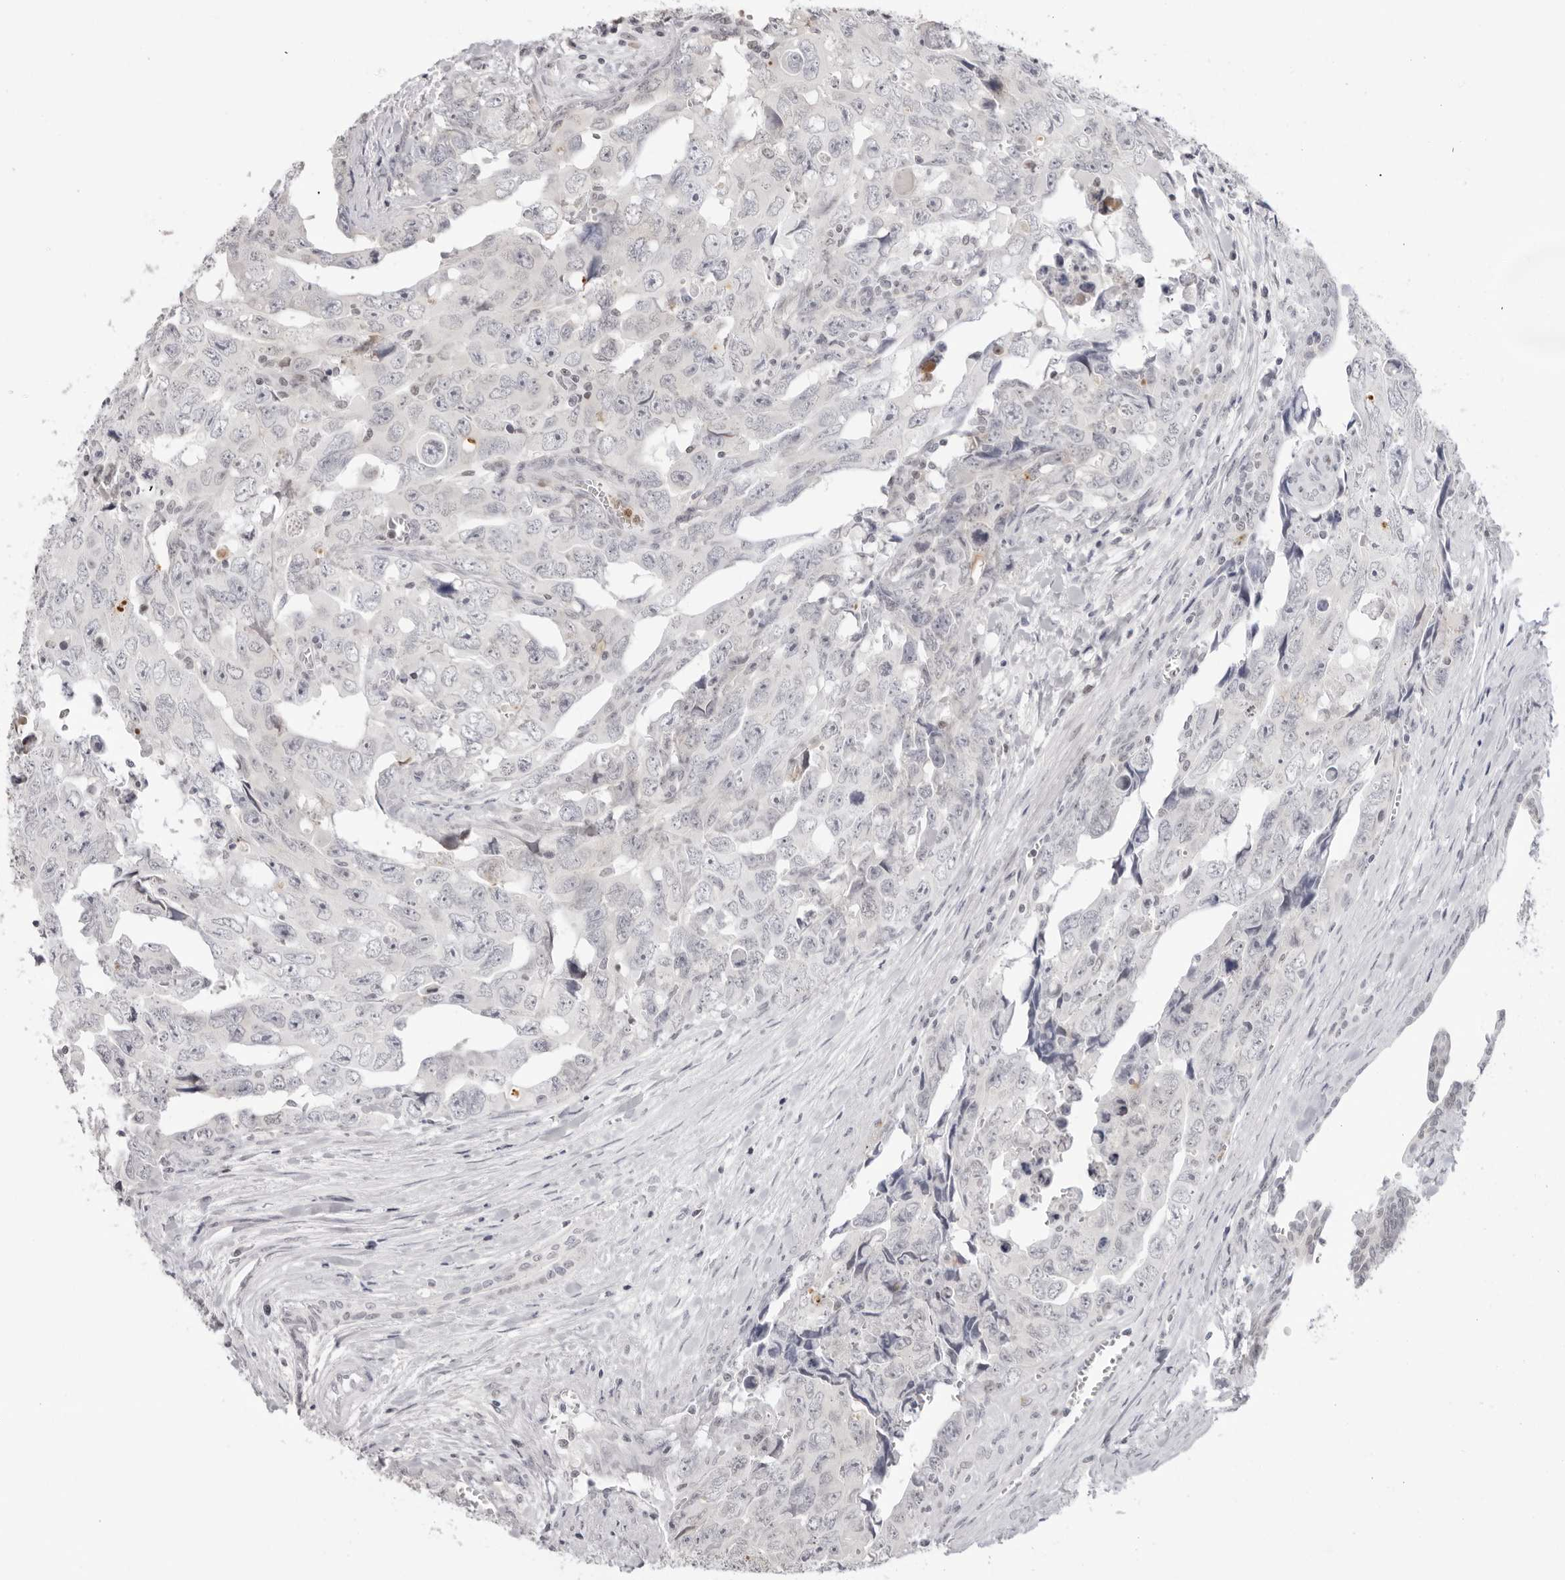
{"staining": {"intensity": "negative", "quantity": "none", "location": "none"}, "tissue": "testis cancer", "cell_type": "Tumor cells", "image_type": "cancer", "snomed": [{"axis": "morphology", "description": "Carcinoma, Embryonal, NOS"}, {"axis": "topography", "description": "Testis"}], "caption": "A high-resolution micrograph shows IHC staining of testis cancer, which demonstrates no significant staining in tumor cells.", "gene": "RNF146", "patient": {"sex": "male", "age": 28}}